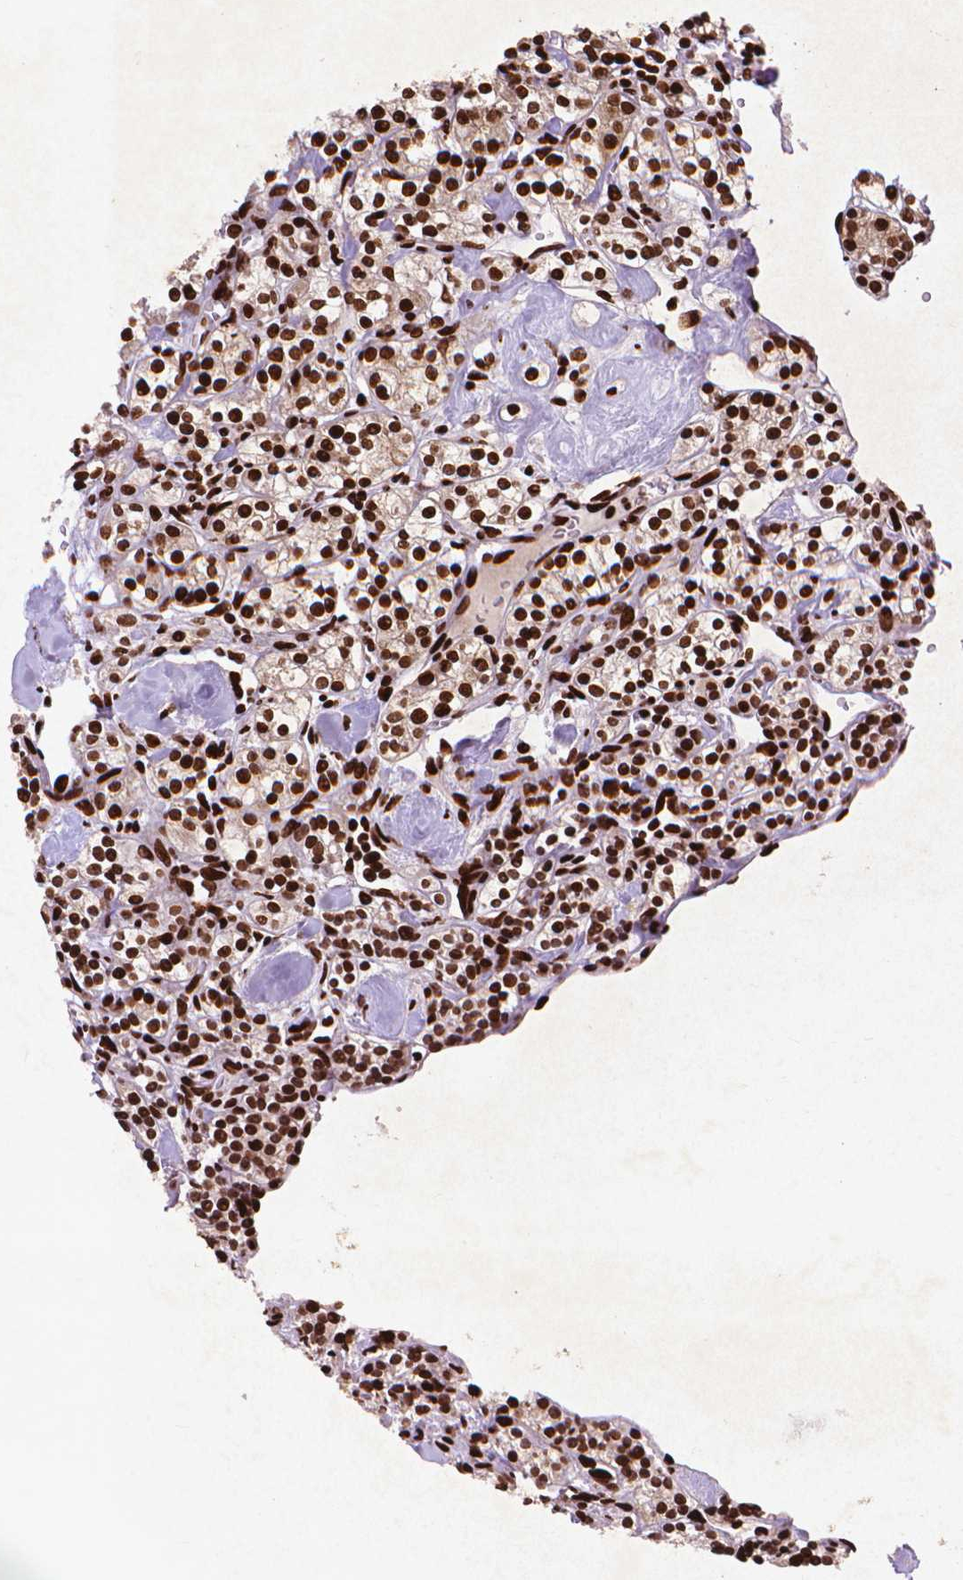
{"staining": {"intensity": "strong", "quantity": ">75%", "location": "nuclear"}, "tissue": "renal cancer", "cell_type": "Tumor cells", "image_type": "cancer", "snomed": [{"axis": "morphology", "description": "Adenocarcinoma, NOS"}, {"axis": "topography", "description": "Kidney"}], "caption": "Immunohistochemistry (IHC) histopathology image of neoplastic tissue: adenocarcinoma (renal) stained using immunohistochemistry (IHC) displays high levels of strong protein expression localized specifically in the nuclear of tumor cells, appearing as a nuclear brown color.", "gene": "CITED2", "patient": {"sex": "male", "age": 77}}